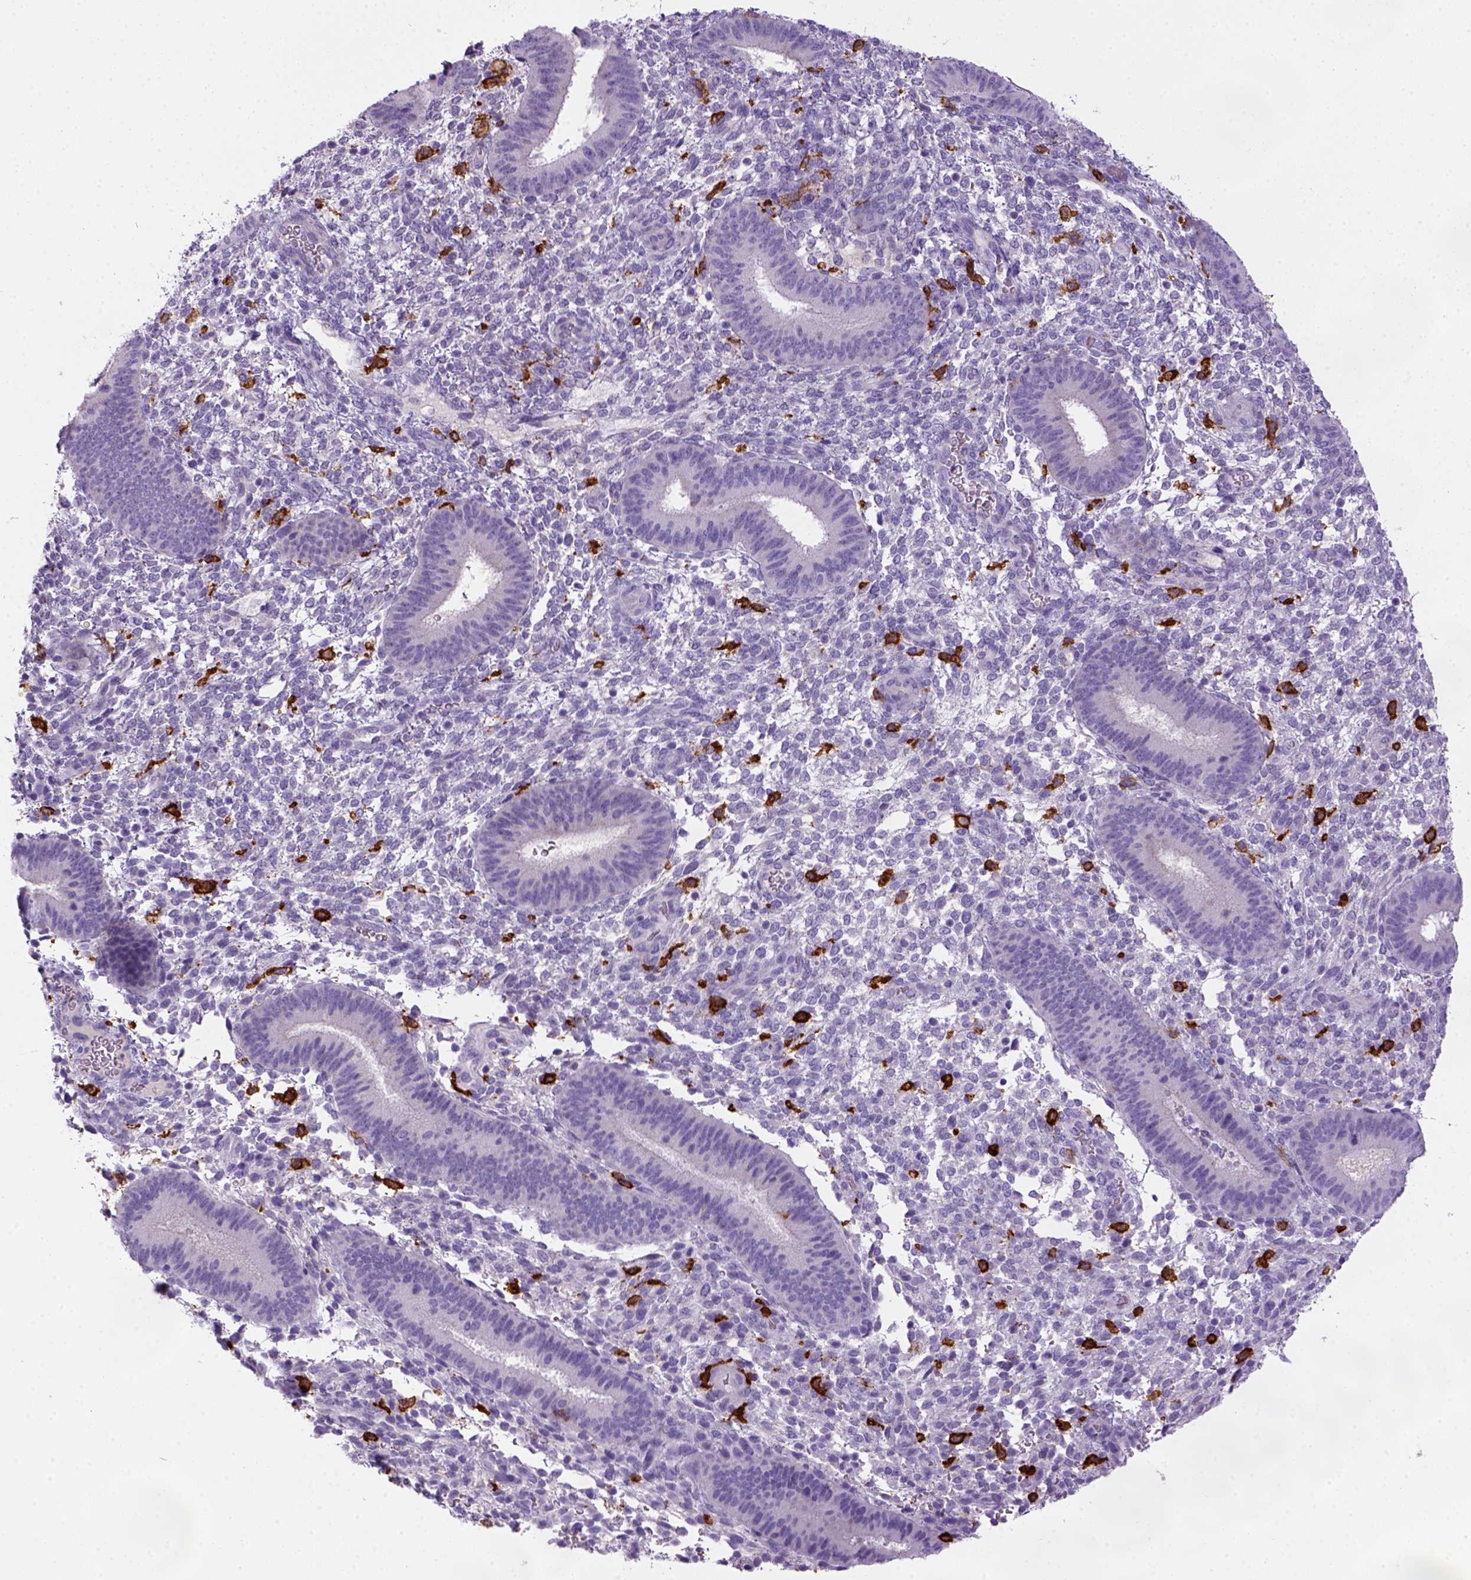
{"staining": {"intensity": "negative", "quantity": "none", "location": "none"}, "tissue": "endometrium", "cell_type": "Cells in endometrial stroma", "image_type": "normal", "snomed": [{"axis": "morphology", "description": "Normal tissue, NOS"}, {"axis": "topography", "description": "Endometrium"}], "caption": "This image is of unremarkable endometrium stained with immunohistochemistry (IHC) to label a protein in brown with the nuclei are counter-stained blue. There is no positivity in cells in endometrial stroma.", "gene": "CD14", "patient": {"sex": "female", "age": 39}}